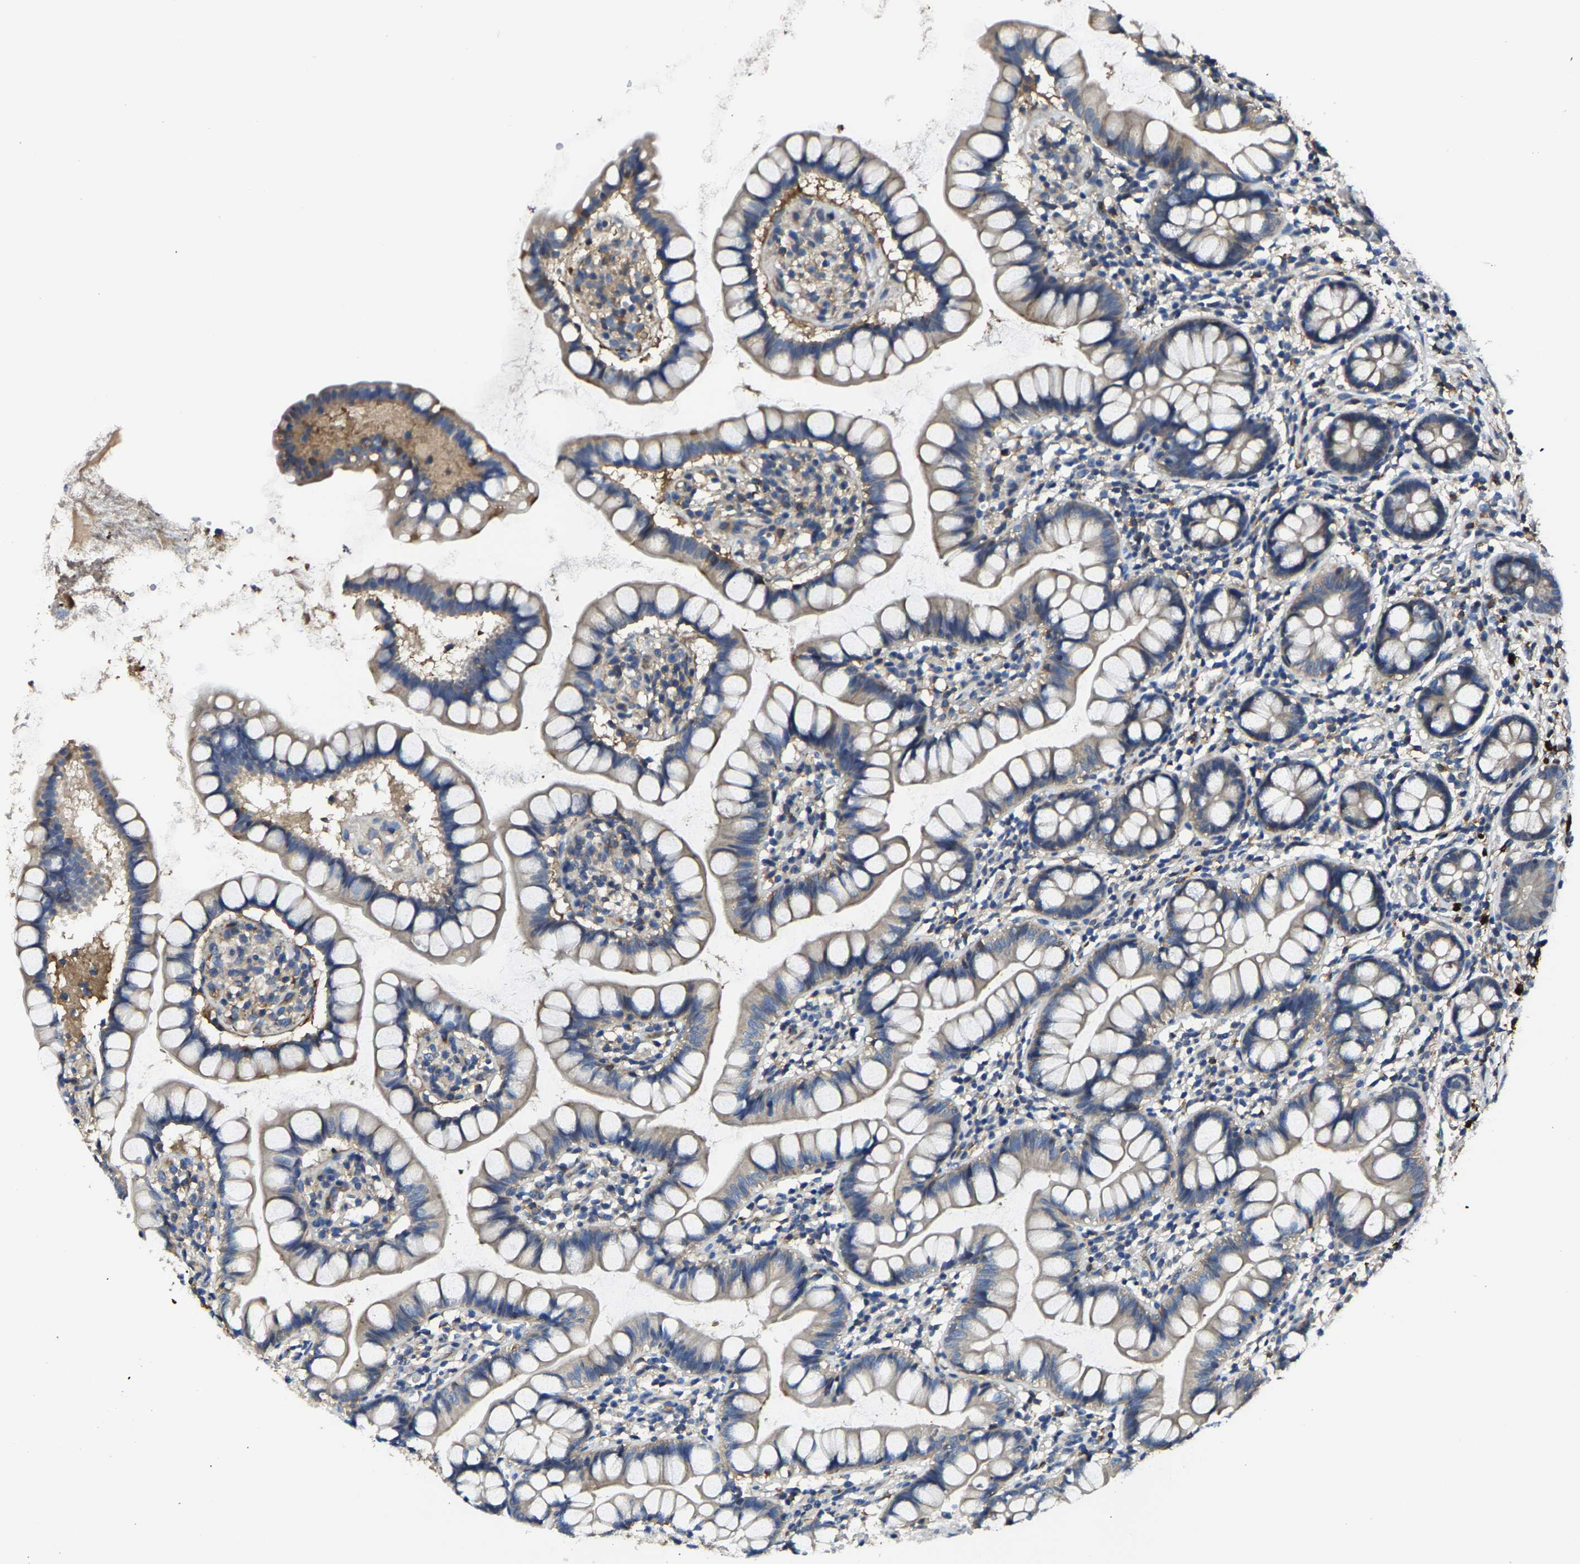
{"staining": {"intensity": "weak", "quantity": "25%-75%", "location": "cytoplasmic/membranous"}, "tissue": "small intestine", "cell_type": "Glandular cells", "image_type": "normal", "snomed": [{"axis": "morphology", "description": "Normal tissue, NOS"}, {"axis": "topography", "description": "Small intestine"}], "caption": "Immunohistochemistry (IHC) photomicrograph of normal small intestine: small intestine stained using immunohistochemistry reveals low levels of weak protein expression localized specifically in the cytoplasmic/membranous of glandular cells, appearing as a cytoplasmic/membranous brown color.", "gene": "TRAF6", "patient": {"sex": "female", "age": 84}}